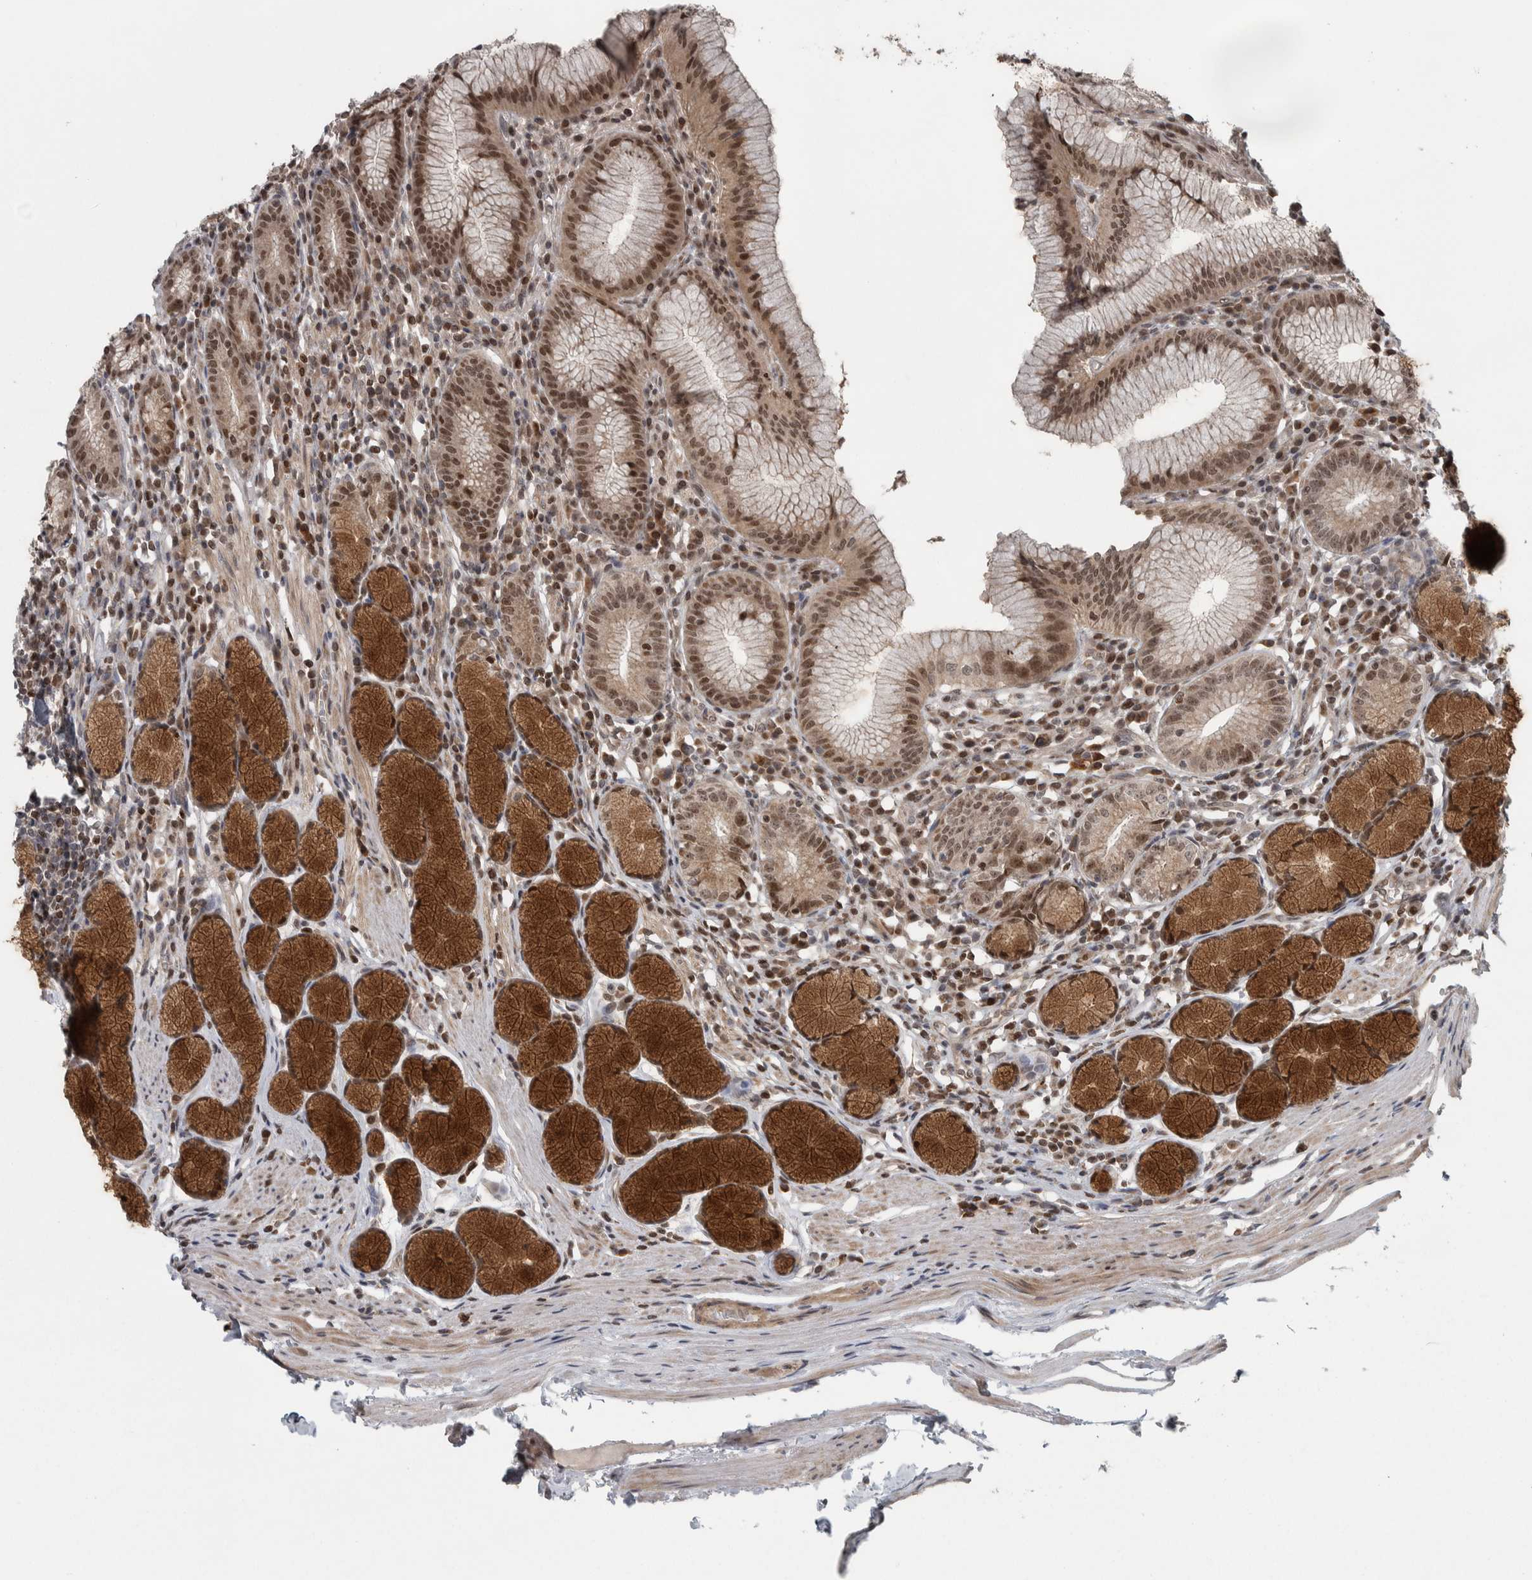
{"staining": {"intensity": "strong", "quantity": ">75%", "location": "cytoplasmic/membranous,nuclear"}, "tissue": "stomach", "cell_type": "Glandular cells", "image_type": "normal", "snomed": [{"axis": "morphology", "description": "Normal tissue, NOS"}, {"axis": "topography", "description": "Stomach"}], "caption": "Protein staining by immunohistochemistry (IHC) displays strong cytoplasmic/membranous,nuclear expression in approximately >75% of glandular cells in benign stomach.", "gene": "CWC27", "patient": {"sex": "male", "age": 55}}